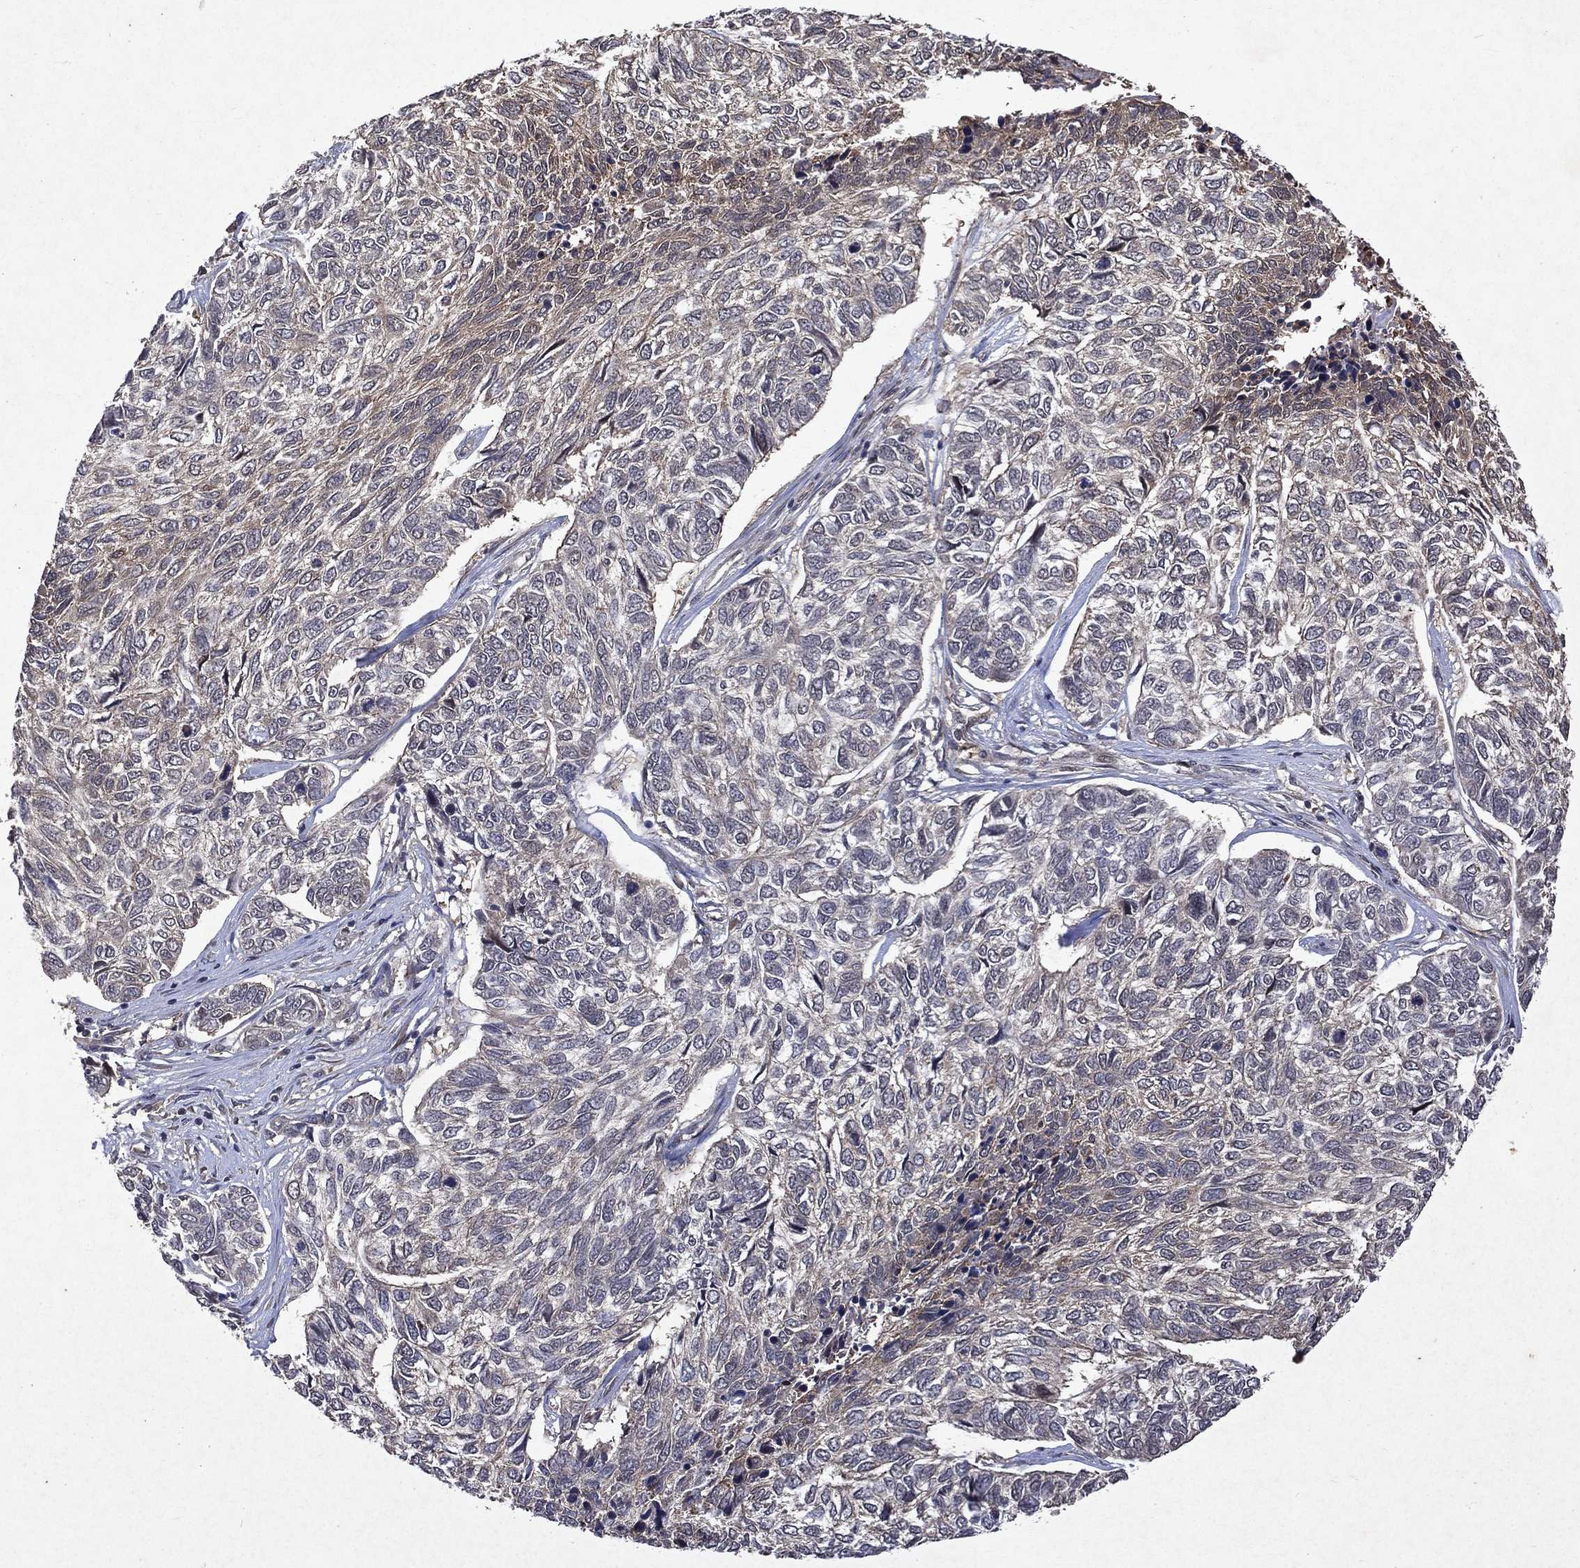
{"staining": {"intensity": "weak", "quantity": "<25%", "location": "cytoplasmic/membranous"}, "tissue": "skin cancer", "cell_type": "Tumor cells", "image_type": "cancer", "snomed": [{"axis": "morphology", "description": "Basal cell carcinoma"}, {"axis": "topography", "description": "Skin"}], "caption": "IHC micrograph of skin basal cell carcinoma stained for a protein (brown), which displays no staining in tumor cells.", "gene": "MTAP", "patient": {"sex": "female", "age": 65}}